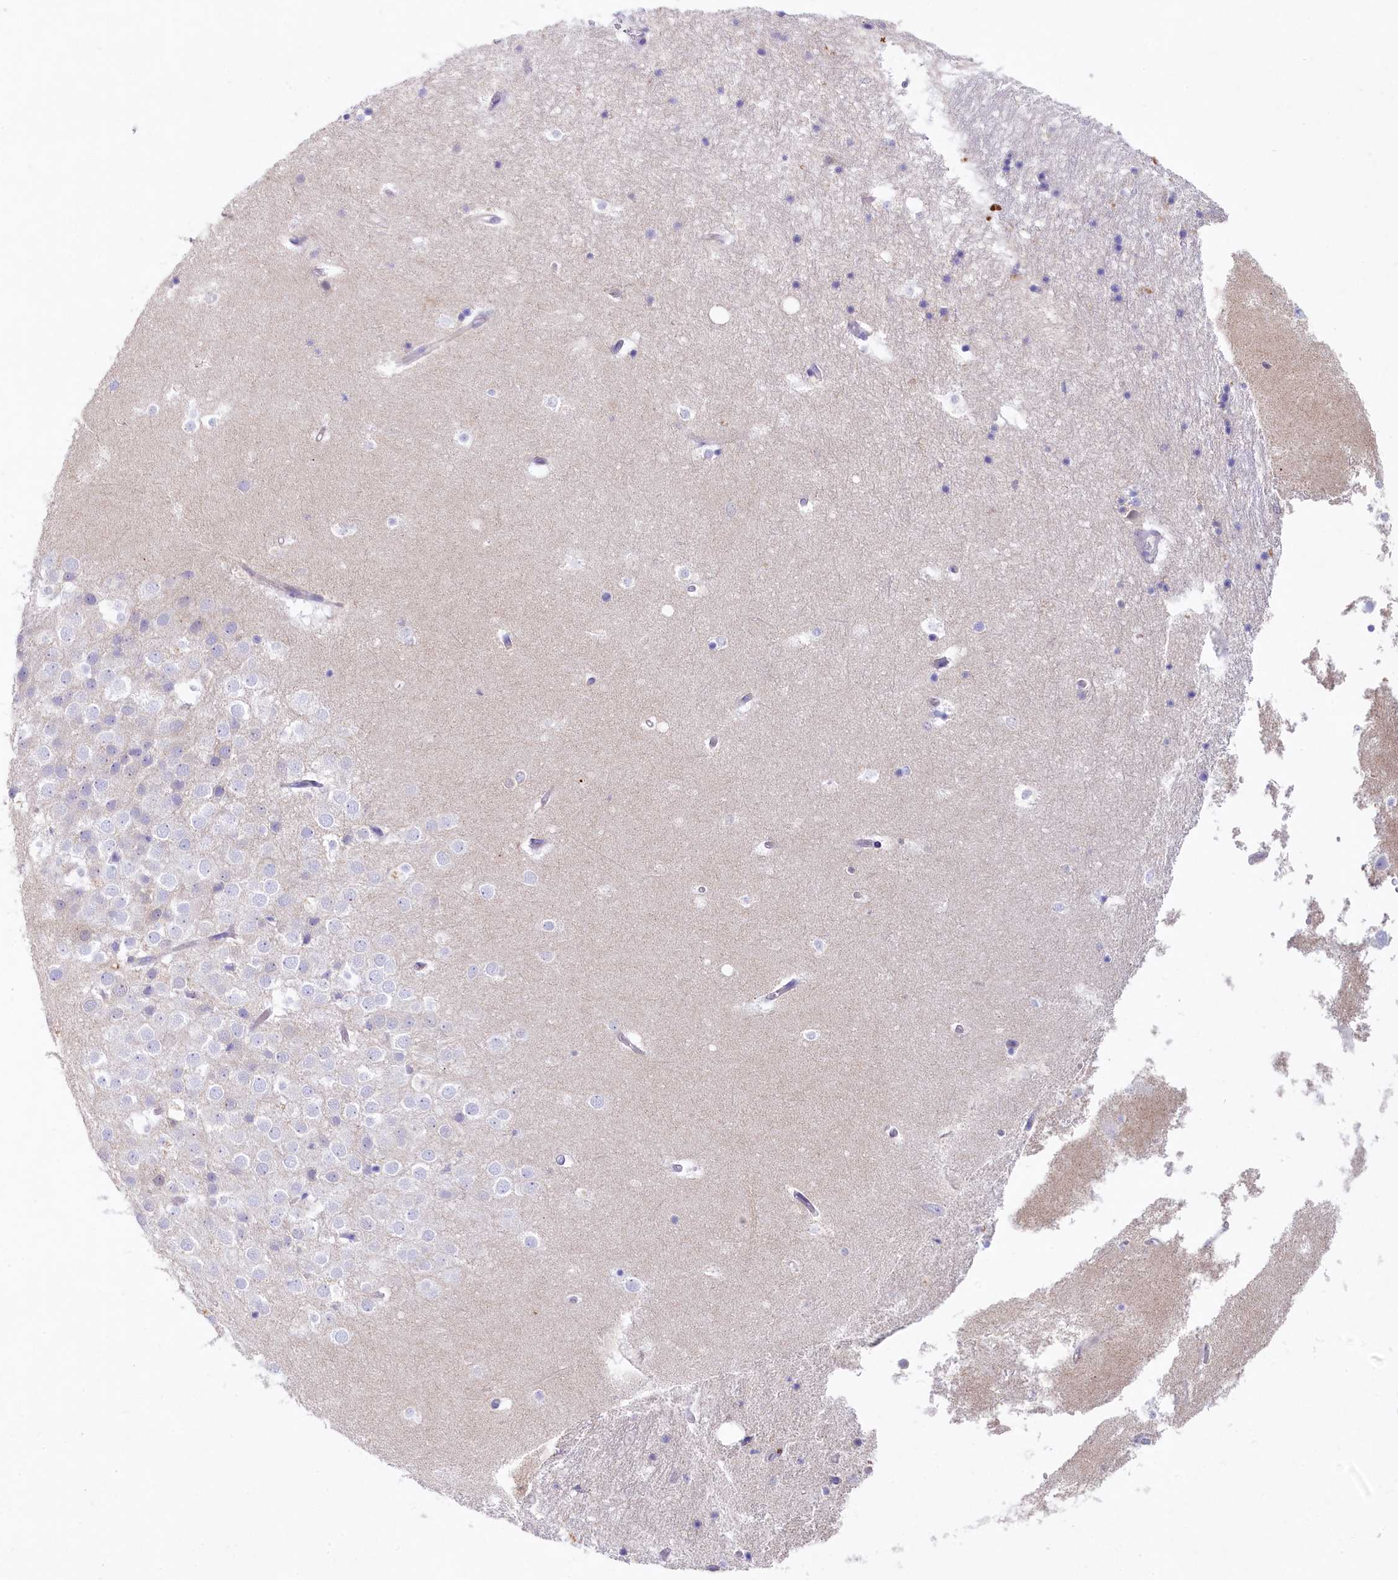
{"staining": {"intensity": "negative", "quantity": "none", "location": "none"}, "tissue": "hippocampus", "cell_type": "Glial cells", "image_type": "normal", "snomed": [{"axis": "morphology", "description": "Normal tissue, NOS"}, {"axis": "topography", "description": "Hippocampus"}], "caption": "Glial cells show no significant protein positivity in benign hippocampus. The staining was performed using DAB (3,3'-diaminobenzidine) to visualize the protein expression in brown, while the nuclei were stained in blue with hematoxylin (Magnification: 20x).", "gene": "VPS26B", "patient": {"sex": "female", "age": 52}}